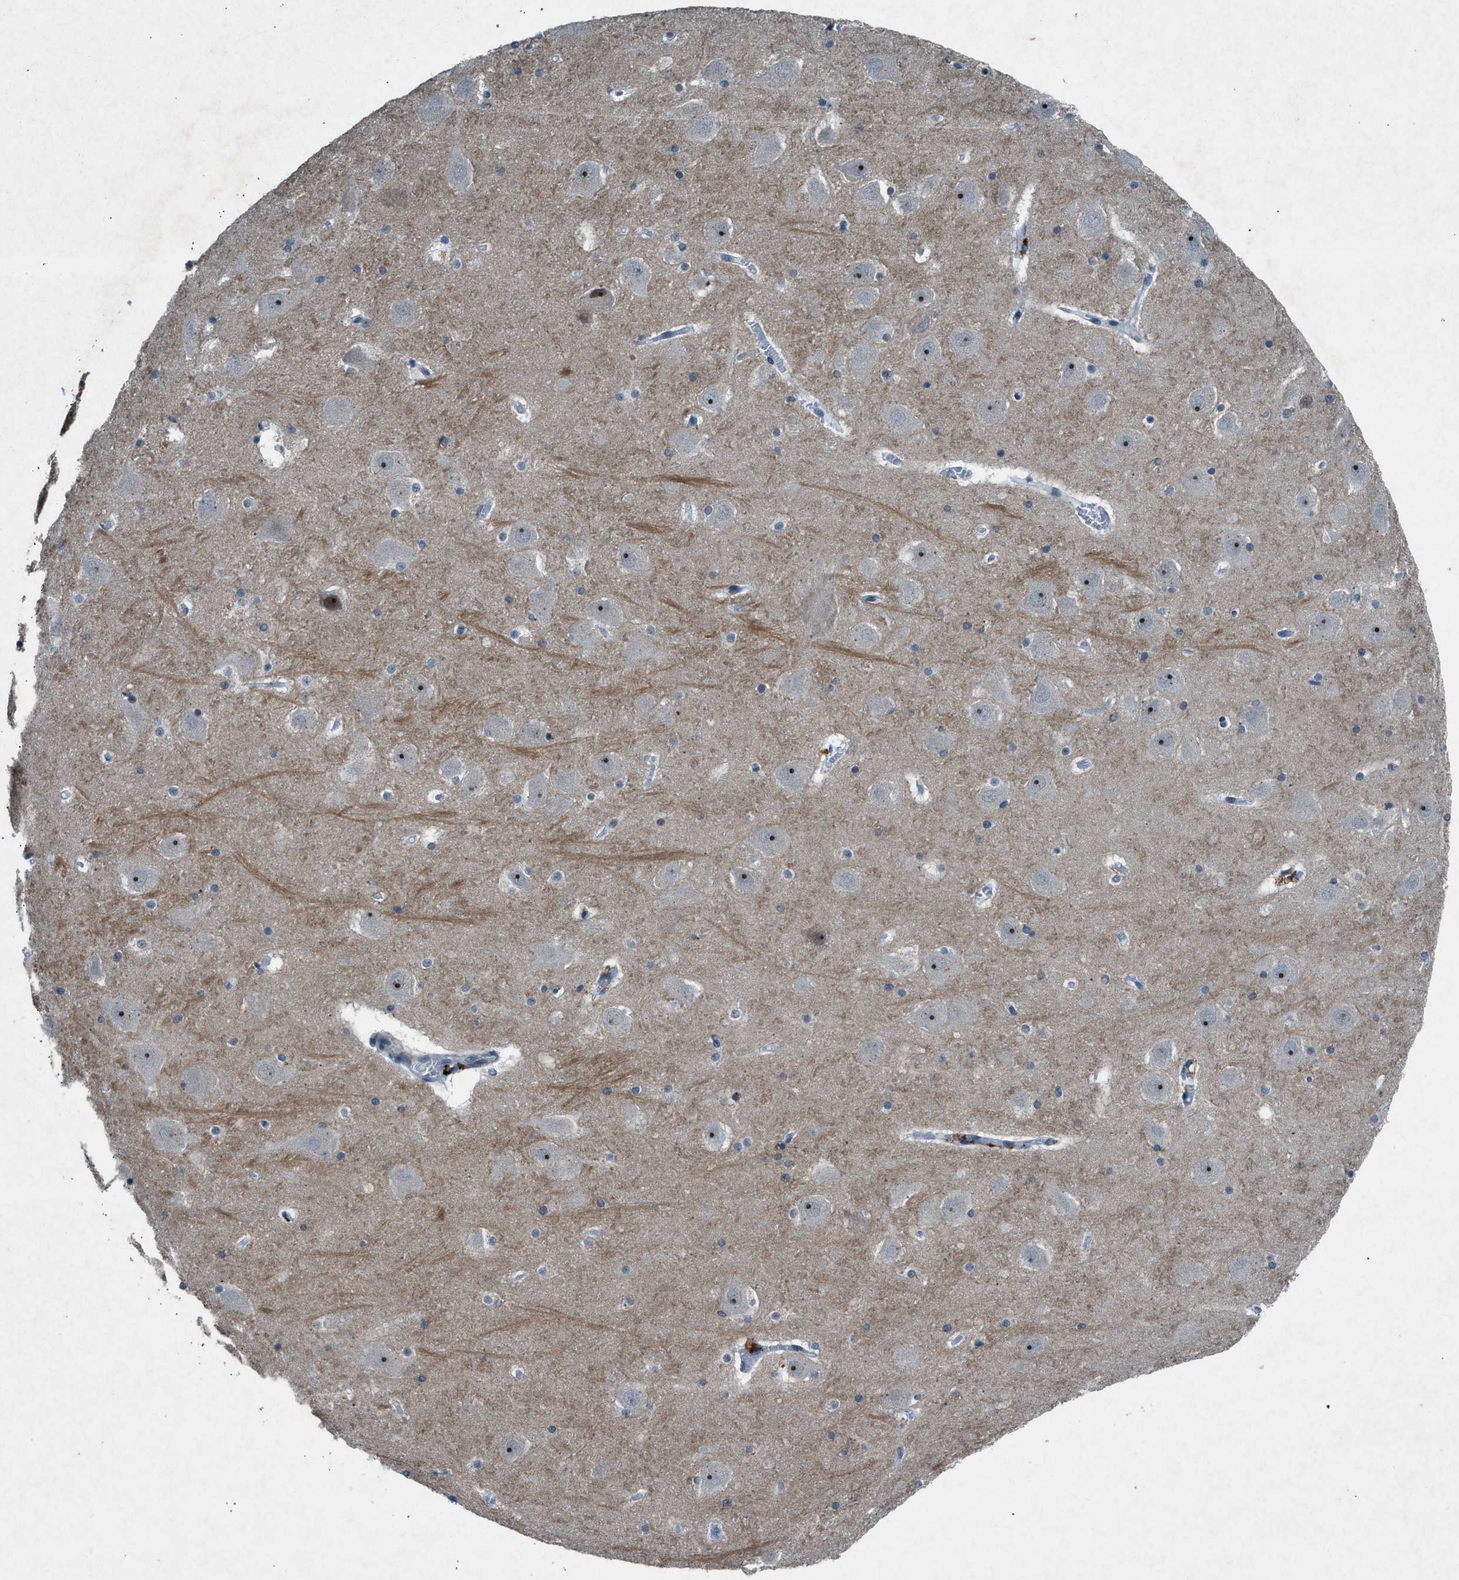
{"staining": {"intensity": "negative", "quantity": "none", "location": "none"}, "tissue": "hippocampus", "cell_type": "Glial cells", "image_type": "normal", "snomed": [{"axis": "morphology", "description": "Normal tissue, NOS"}, {"axis": "topography", "description": "Hippocampus"}], "caption": "Glial cells are negative for protein expression in unremarkable human hippocampus. (Immunohistochemistry (ihc), brightfield microscopy, high magnification).", "gene": "ADCY1", "patient": {"sex": "male", "age": 45}}